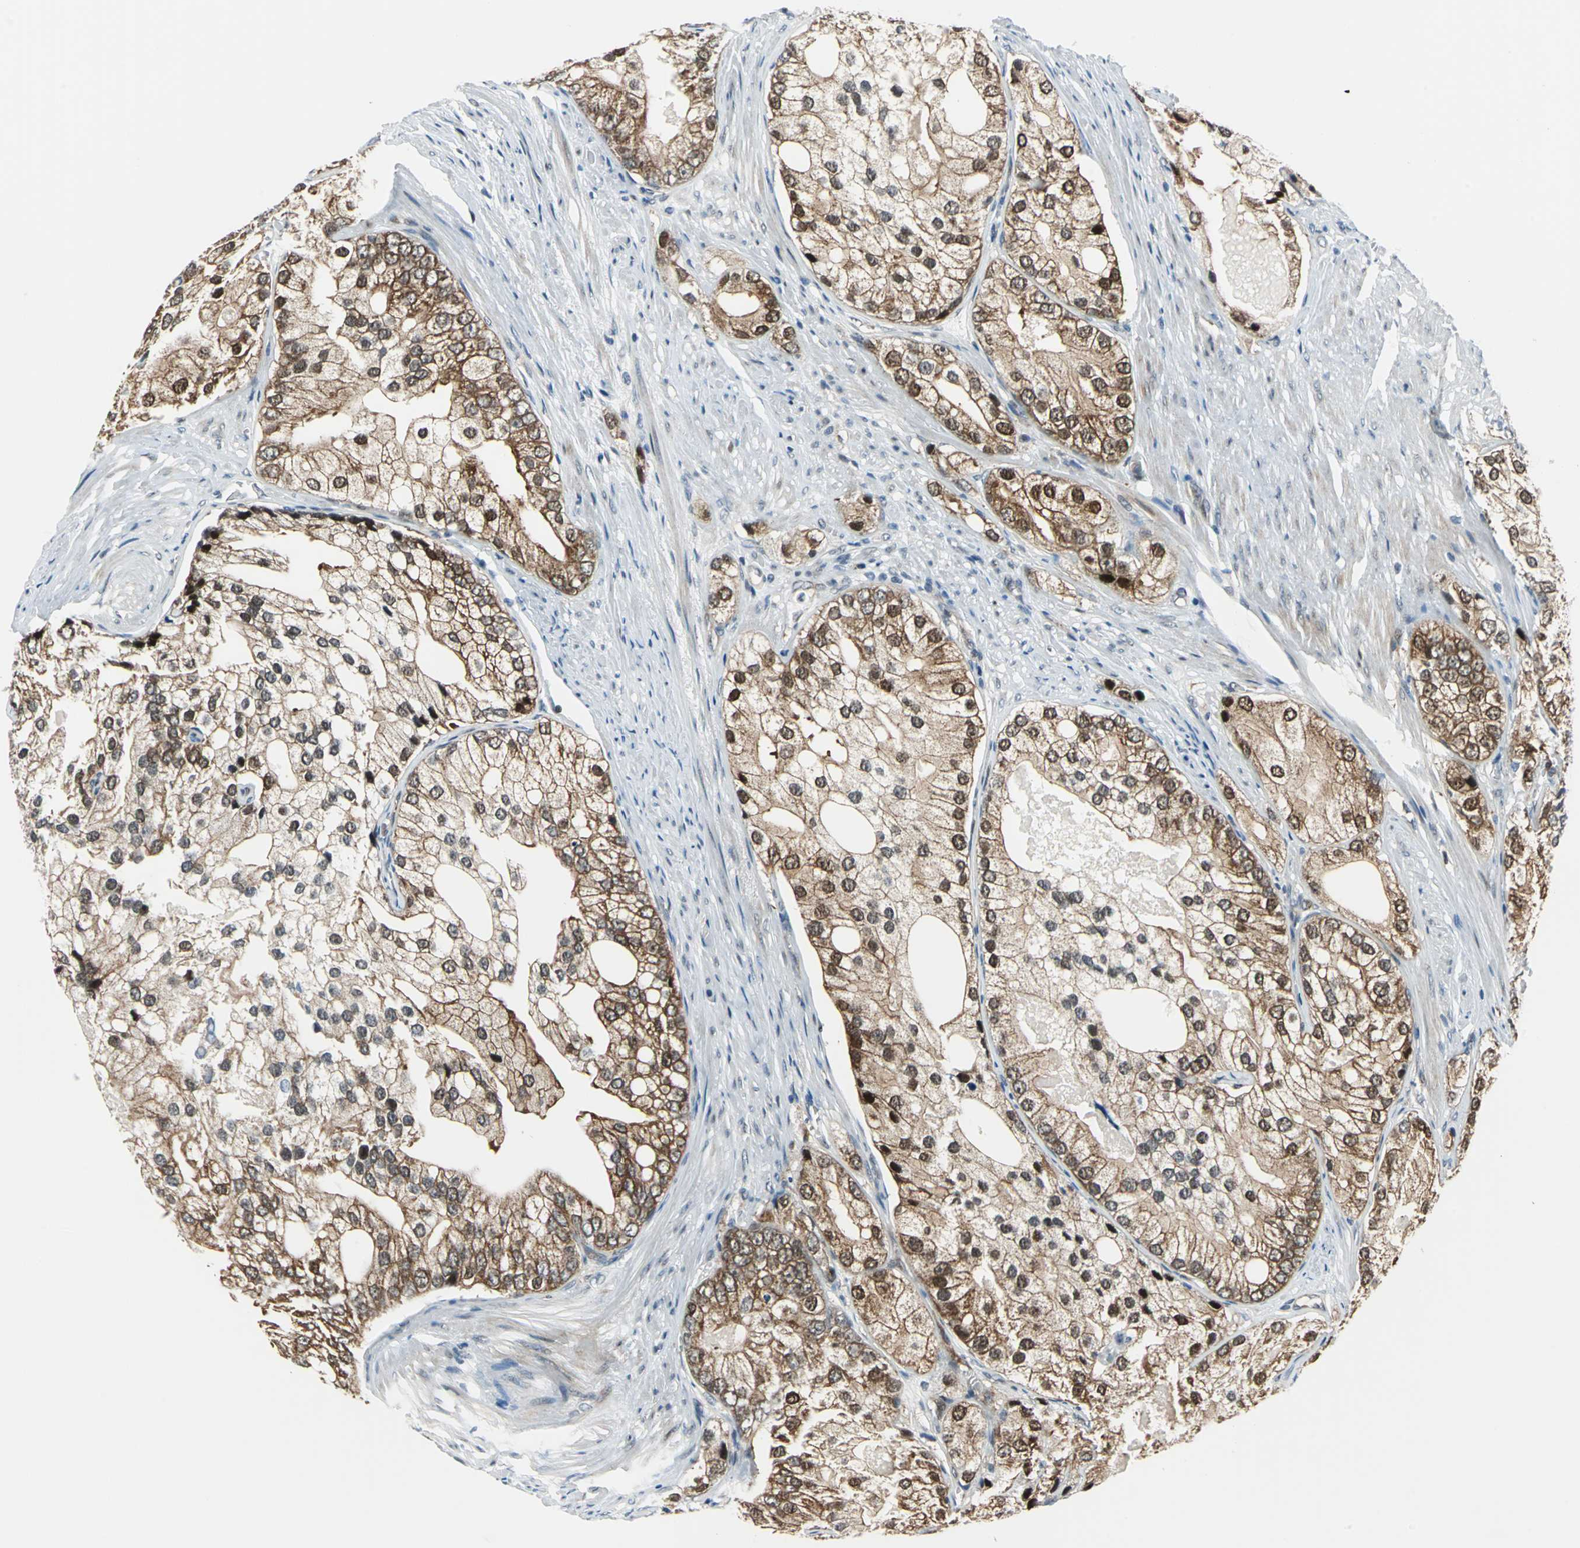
{"staining": {"intensity": "moderate", "quantity": ">75%", "location": "cytoplasmic/membranous,nuclear"}, "tissue": "prostate cancer", "cell_type": "Tumor cells", "image_type": "cancer", "snomed": [{"axis": "morphology", "description": "Adenocarcinoma, Low grade"}, {"axis": "topography", "description": "Prostate"}], "caption": "A histopathology image of human prostate cancer stained for a protein exhibits moderate cytoplasmic/membranous and nuclear brown staining in tumor cells.", "gene": "POLR3K", "patient": {"sex": "male", "age": 69}}